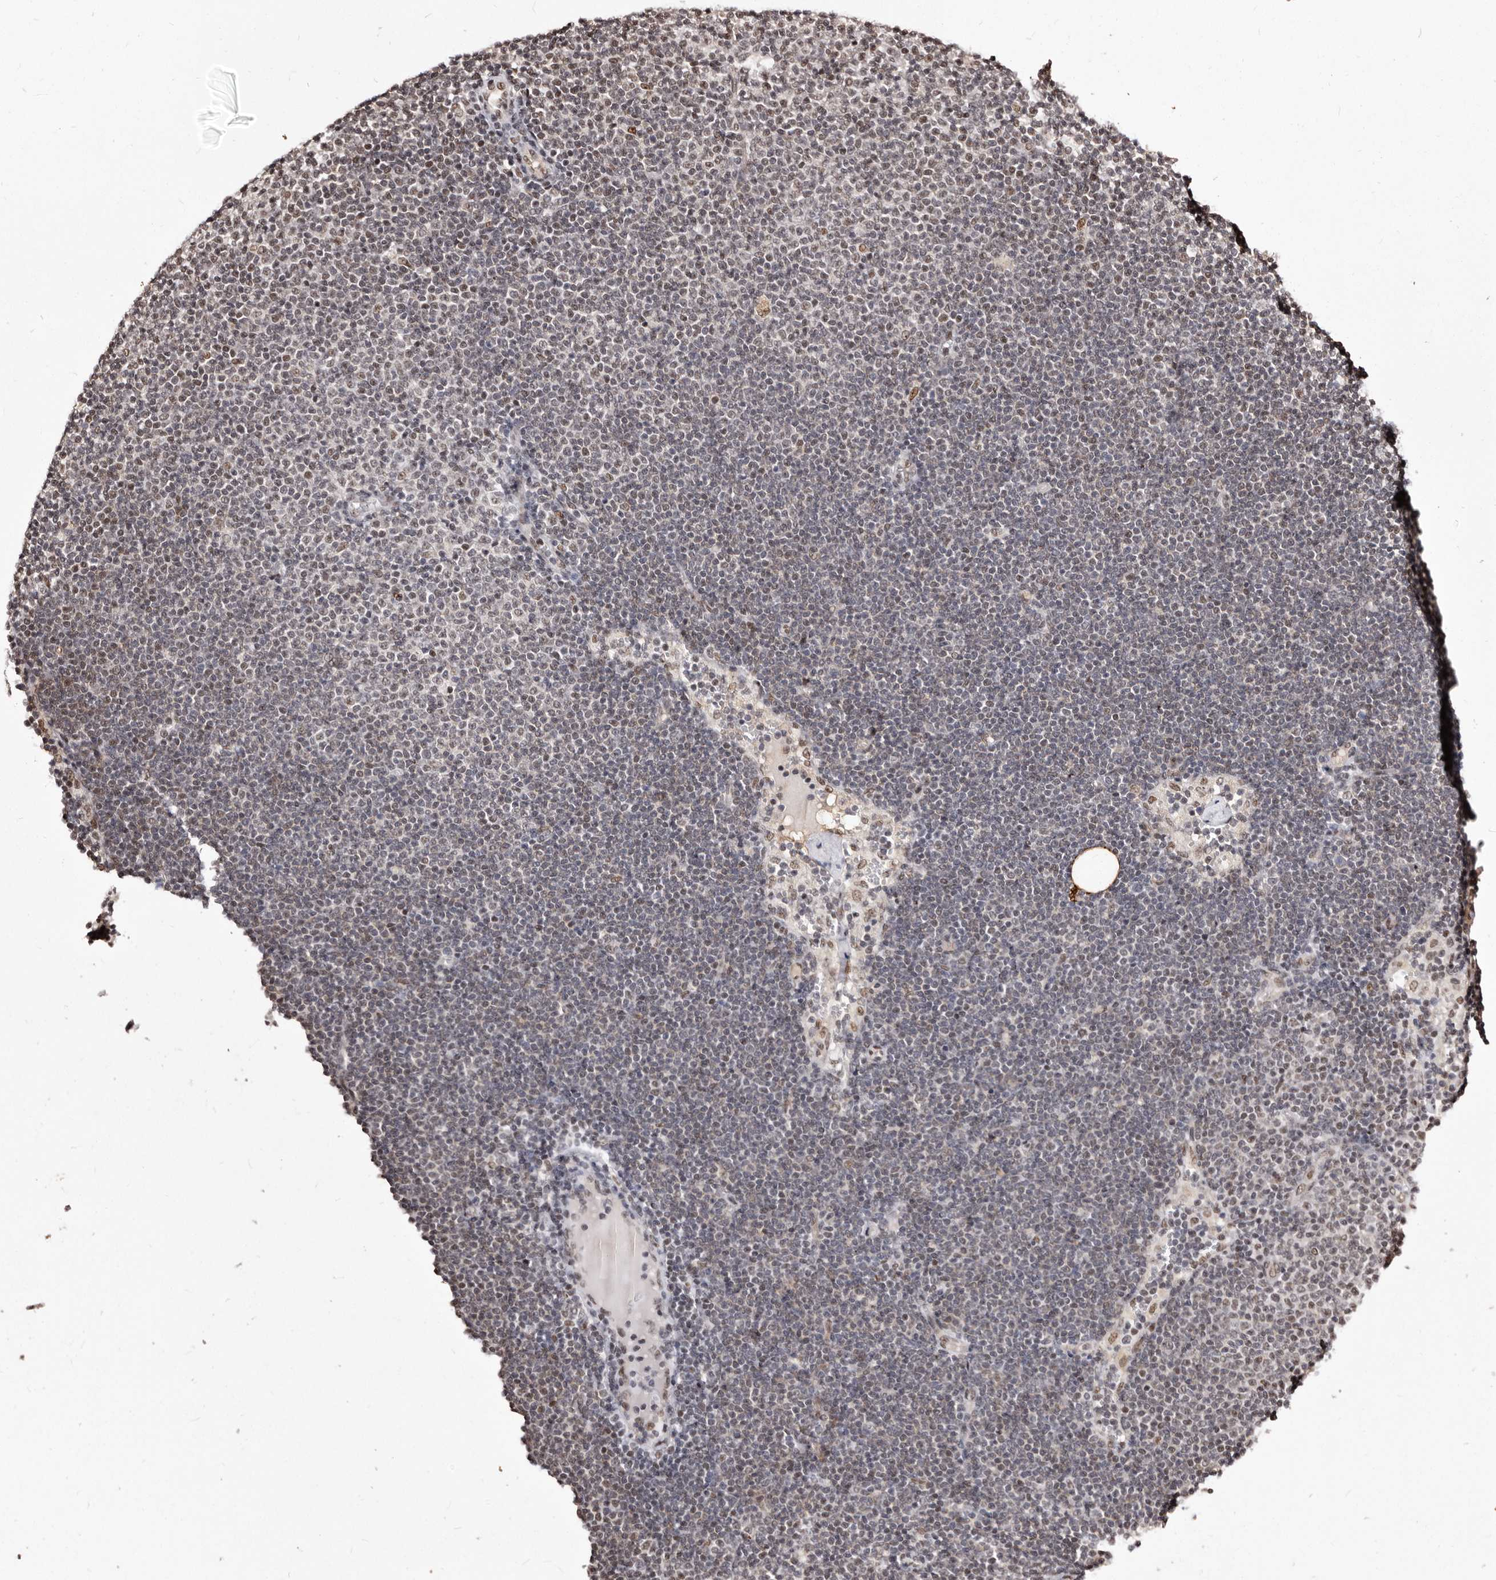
{"staining": {"intensity": "weak", "quantity": "25%-75%", "location": "nuclear"}, "tissue": "lymphoma", "cell_type": "Tumor cells", "image_type": "cancer", "snomed": [{"axis": "morphology", "description": "Malignant lymphoma, non-Hodgkin's type, Low grade"}, {"axis": "topography", "description": "Lymph node"}], "caption": "High-magnification brightfield microscopy of malignant lymphoma, non-Hodgkin's type (low-grade) stained with DAB (brown) and counterstained with hematoxylin (blue). tumor cells exhibit weak nuclear expression is present in about25%-75% of cells.", "gene": "ANAPC11", "patient": {"sex": "female", "age": 53}}